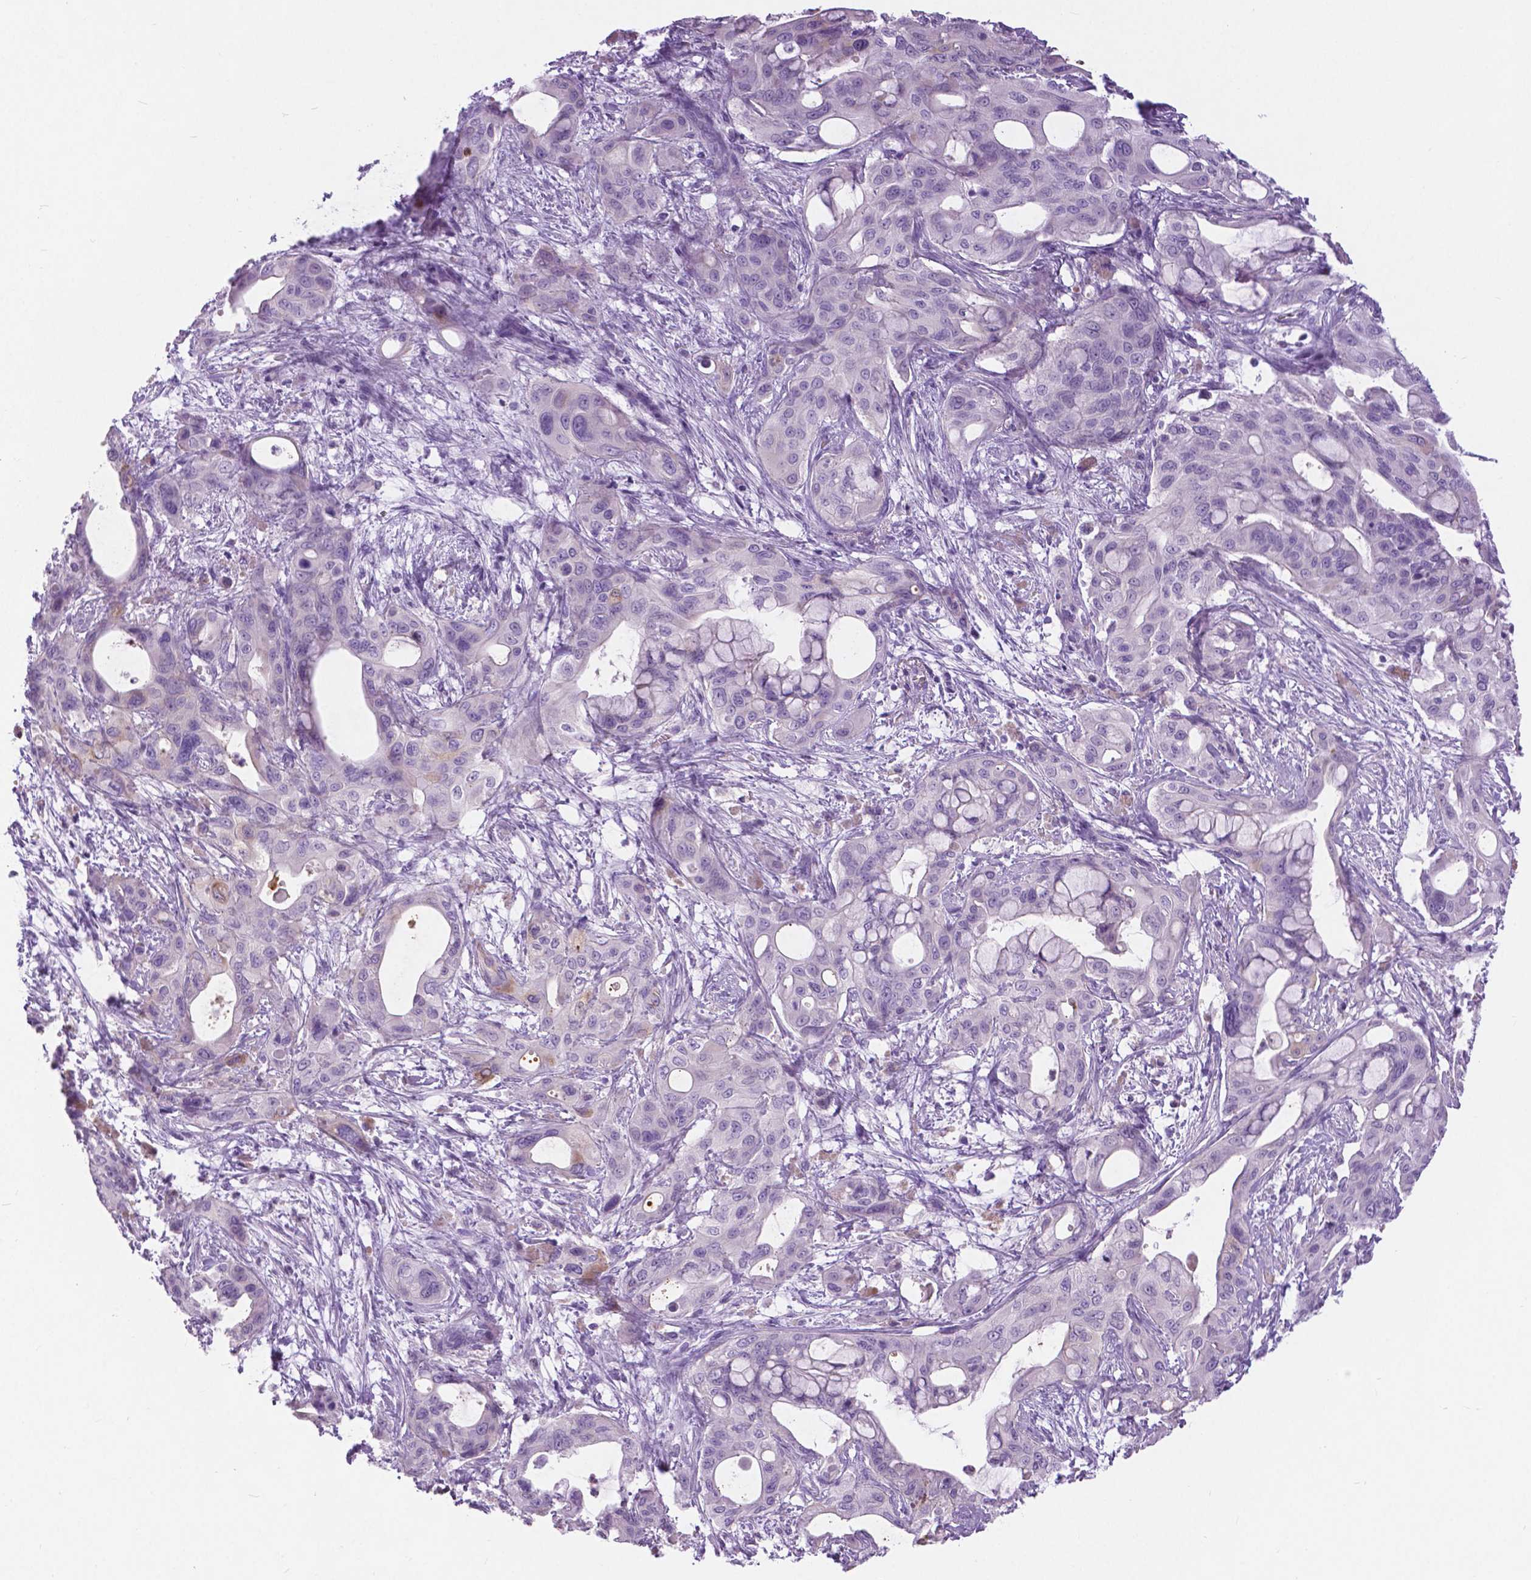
{"staining": {"intensity": "negative", "quantity": "none", "location": "none"}, "tissue": "pancreatic cancer", "cell_type": "Tumor cells", "image_type": "cancer", "snomed": [{"axis": "morphology", "description": "Adenocarcinoma, NOS"}, {"axis": "topography", "description": "Pancreas"}], "caption": "Tumor cells show no significant protein staining in pancreatic cancer.", "gene": "TP53TG5", "patient": {"sex": "male", "age": 71}}